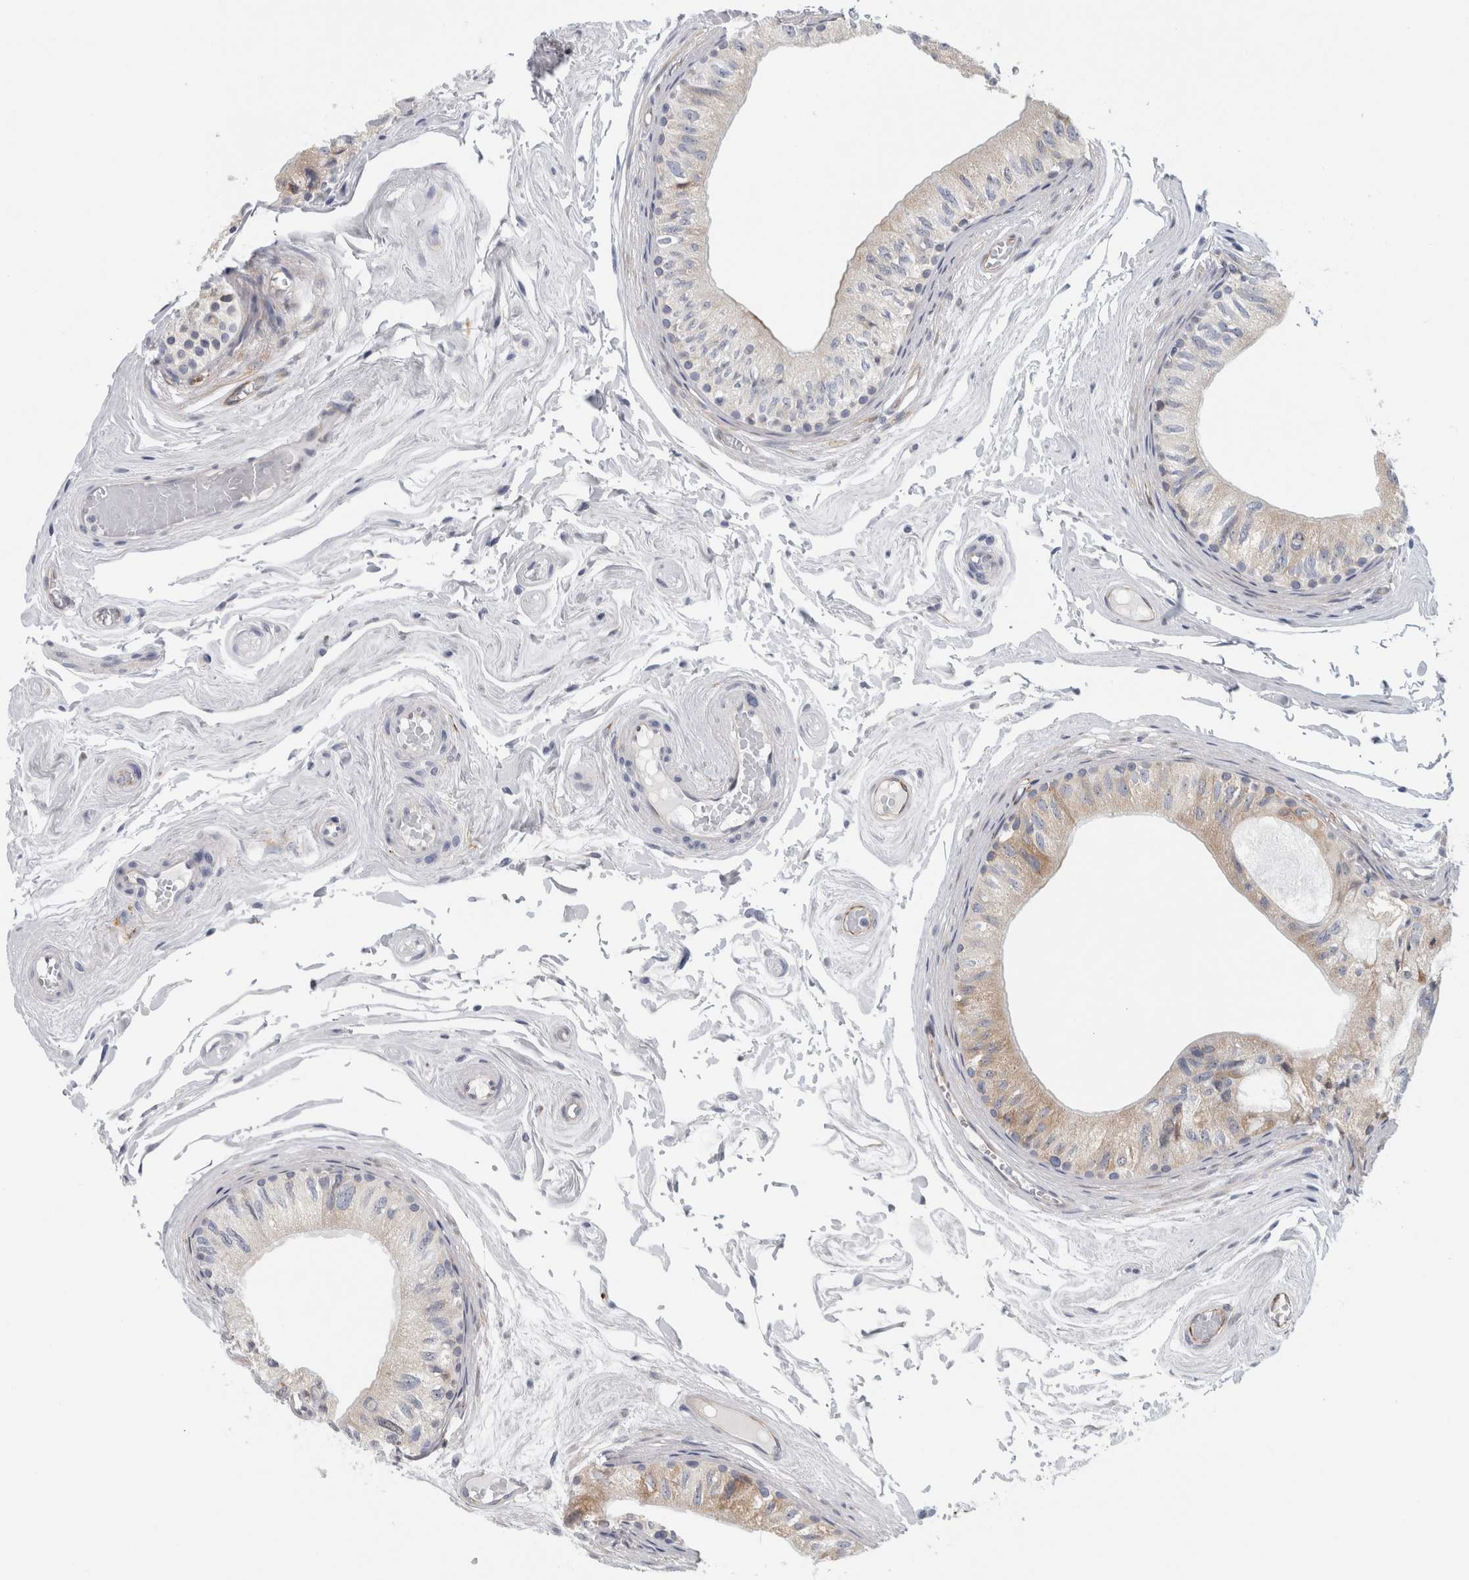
{"staining": {"intensity": "strong", "quantity": "<25%", "location": "cytoplasmic/membranous"}, "tissue": "epididymis", "cell_type": "Glandular cells", "image_type": "normal", "snomed": [{"axis": "morphology", "description": "Normal tissue, NOS"}, {"axis": "topography", "description": "Epididymis"}], "caption": "A medium amount of strong cytoplasmic/membranous staining is identified in about <25% of glandular cells in normal epididymis.", "gene": "B3GNT3", "patient": {"sex": "male", "age": 79}}